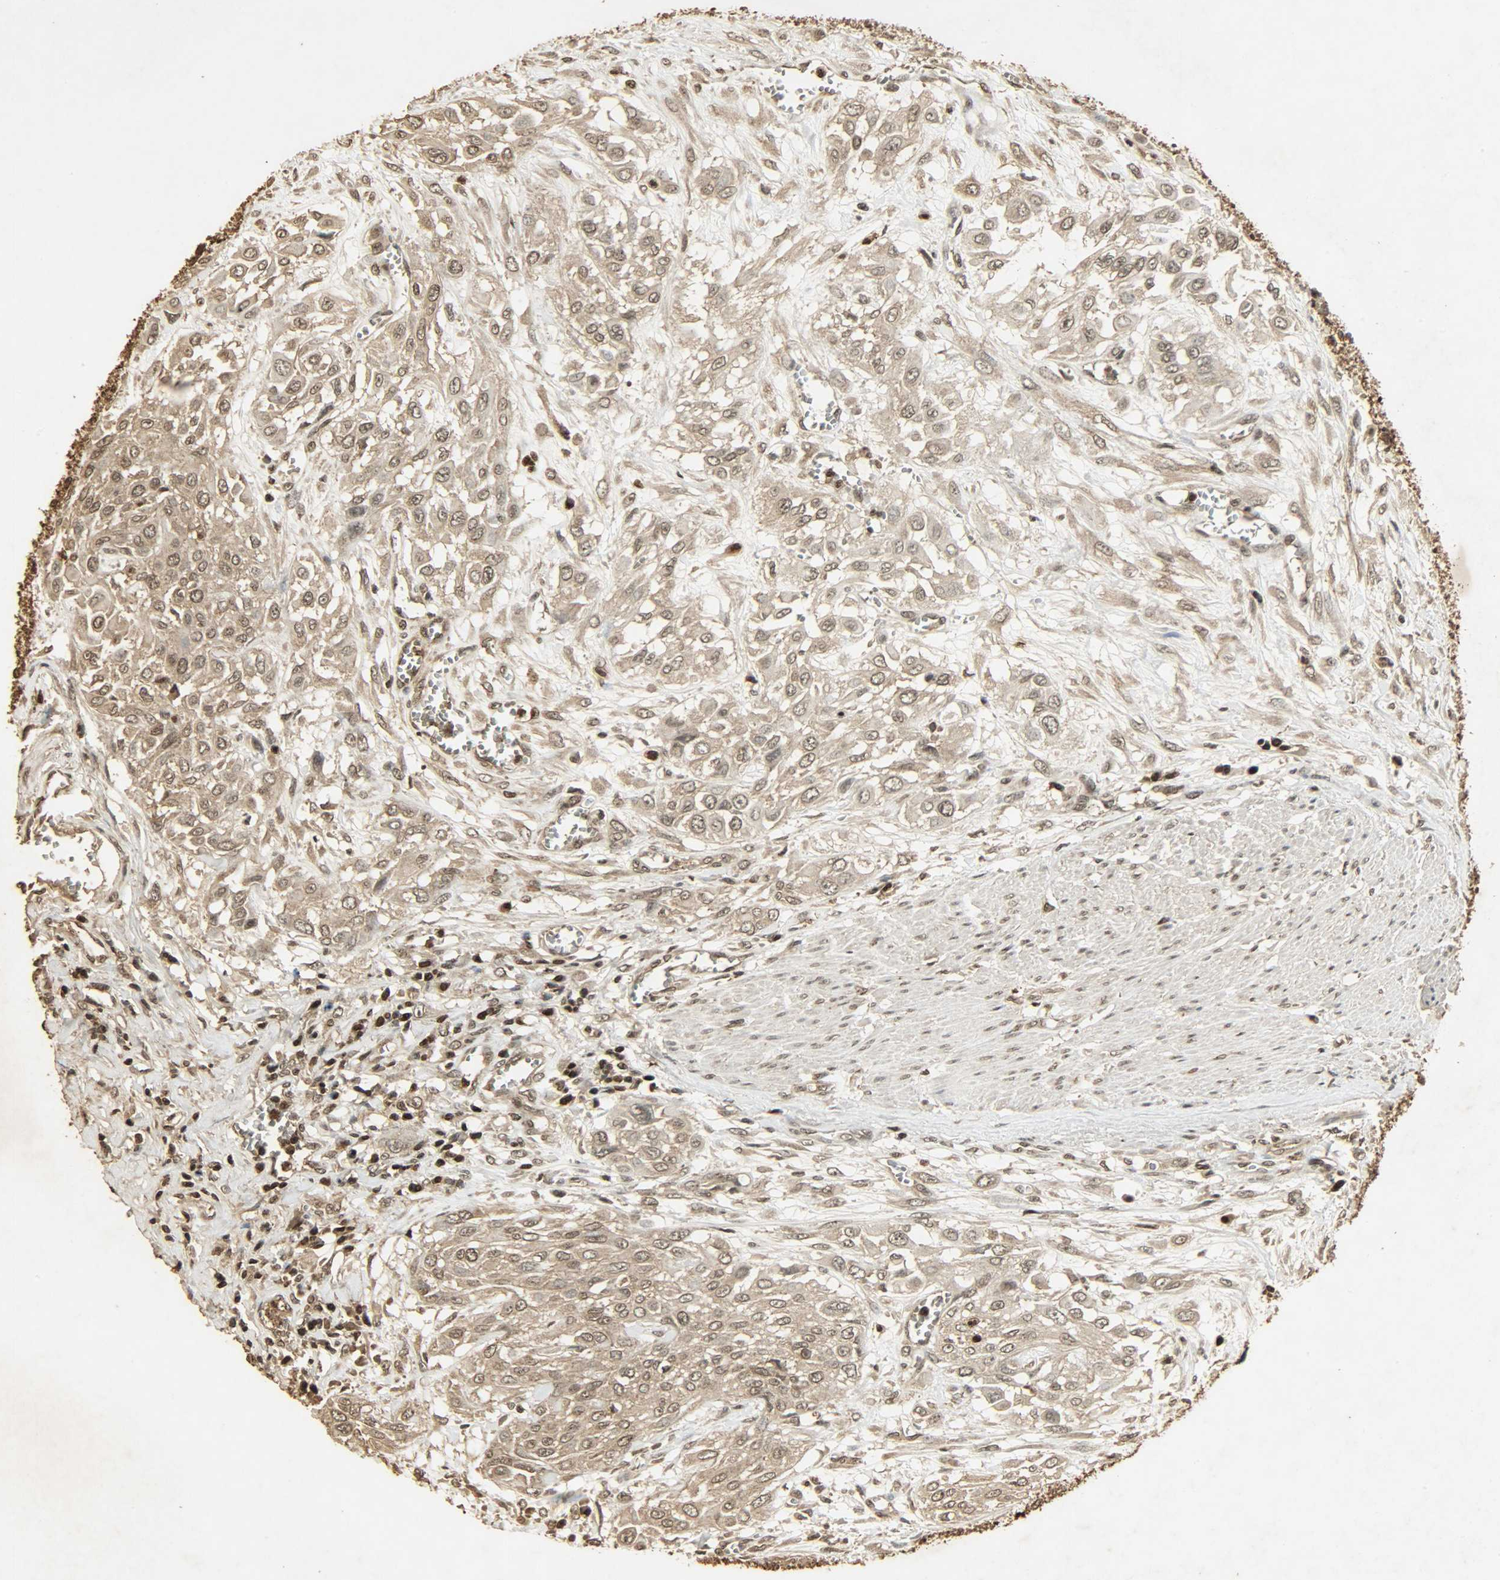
{"staining": {"intensity": "weak", "quantity": ">75%", "location": "cytoplasmic/membranous,nuclear"}, "tissue": "urothelial cancer", "cell_type": "Tumor cells", "image_type": "cancer", "snomed": [{"axis": "morphology", "description": "Urothelial carcinoma, High grade"}, {"axis": "topography", "description": "Urinary bladder"}], "caption": "Urothelial cancer stained for a protein (brown) displays weak cytoplasmic/membranous and nuclear positive expression in about >75% of tumor cells.", "gene": "PPP3R1", "patient": {"sex": "male", "age": 57}}